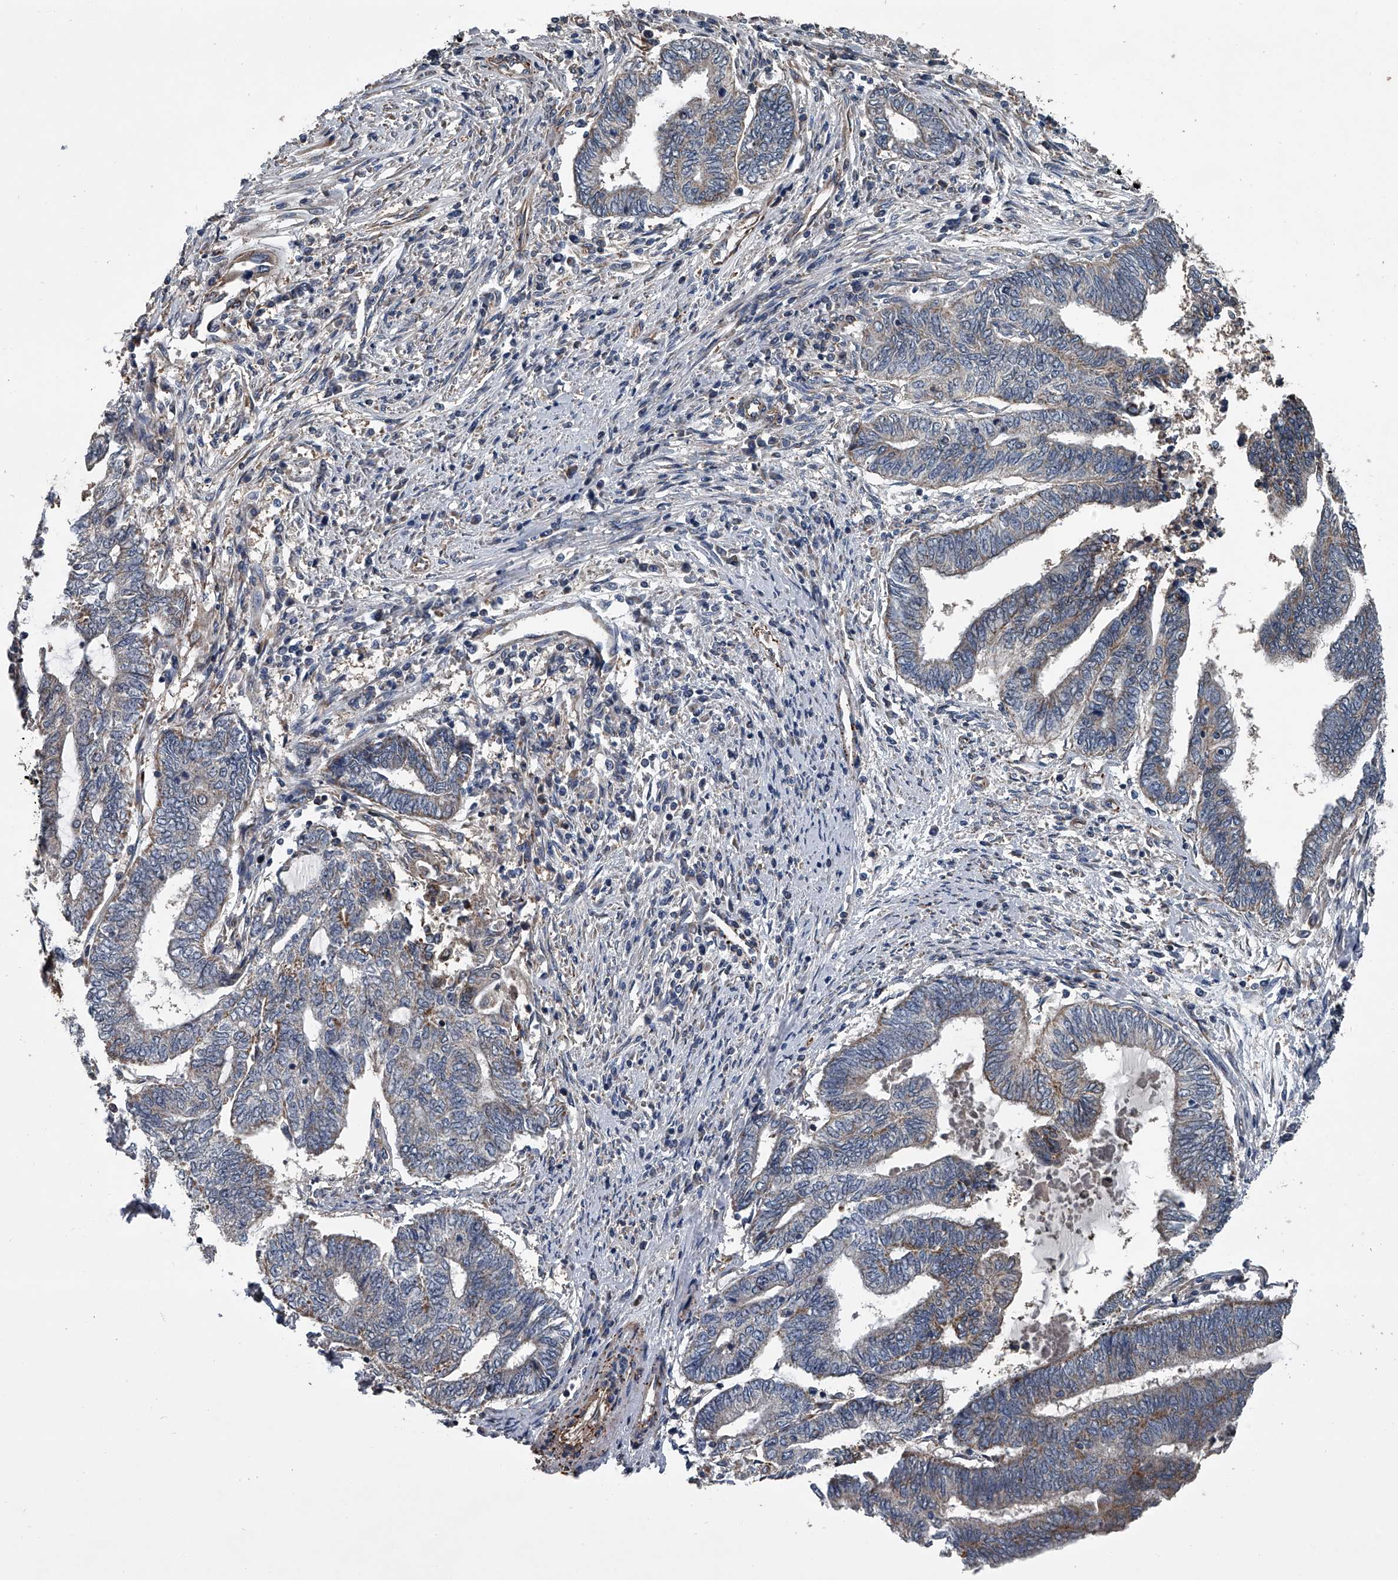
{"staining": {"intensity": "weak", "quantity": "<25%", "location": "cytoplasmic/membranous"}, "tissue": "endometrial cancer", "cell_type": "Tumor cells", "image_type": "cancer", "snomed": [{"axis": "morphology", "description": "Adenocarcinoma, NOS"}, {"axis": "topography", "description": "Uterus"}, {"axis": "topography", "description": "Endometrium"}], "caption": "This is an immunohistochemistry (IHC) histopathology image of endometrial cancer (adenocarcinoma). There is no positivity in tumor cells.", "gene": "LDLRAD2", "patient": {"sex": "female", "age": 70}}